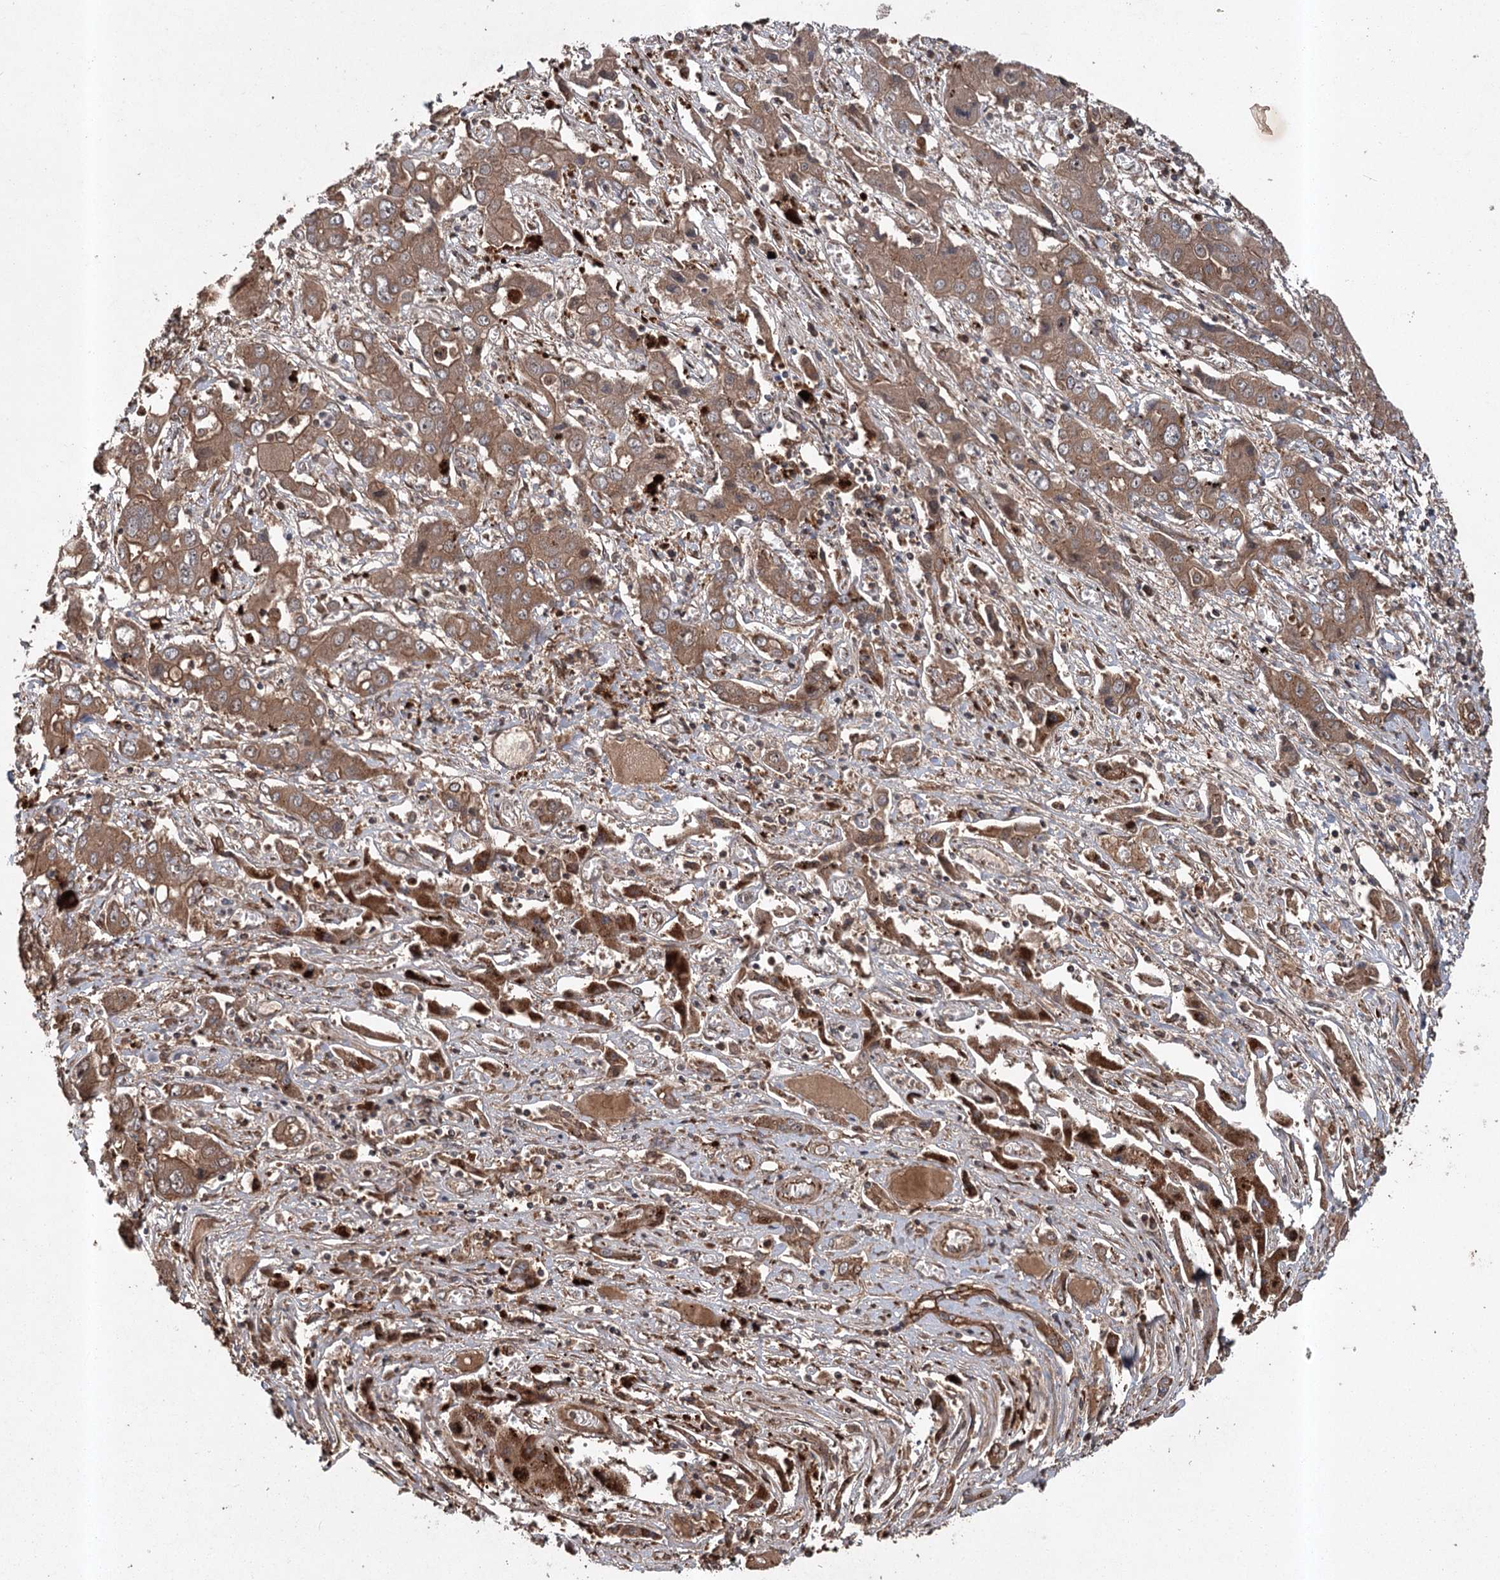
{"staining": {"intensity": "moderate", "quantity": ">75%", "location": "cytoplasmic/membranous"}, "tissue": "liver cancer", "cell_type": "Tumor cells", "image_type": "cancer", "snomed": [{"axis": "morphology", "description": "Cholangiocarcinoma"}, {"axis": "topography", "description": "Liver"}], "caption": "This micrograph exhibits IHC staining of human liver cancer, with medium moderate cytoplasmic/membranous staining in about >75% of tumor cells.", "gene": "RPAP3", "patient": {"sex": "male", "age": 67}}